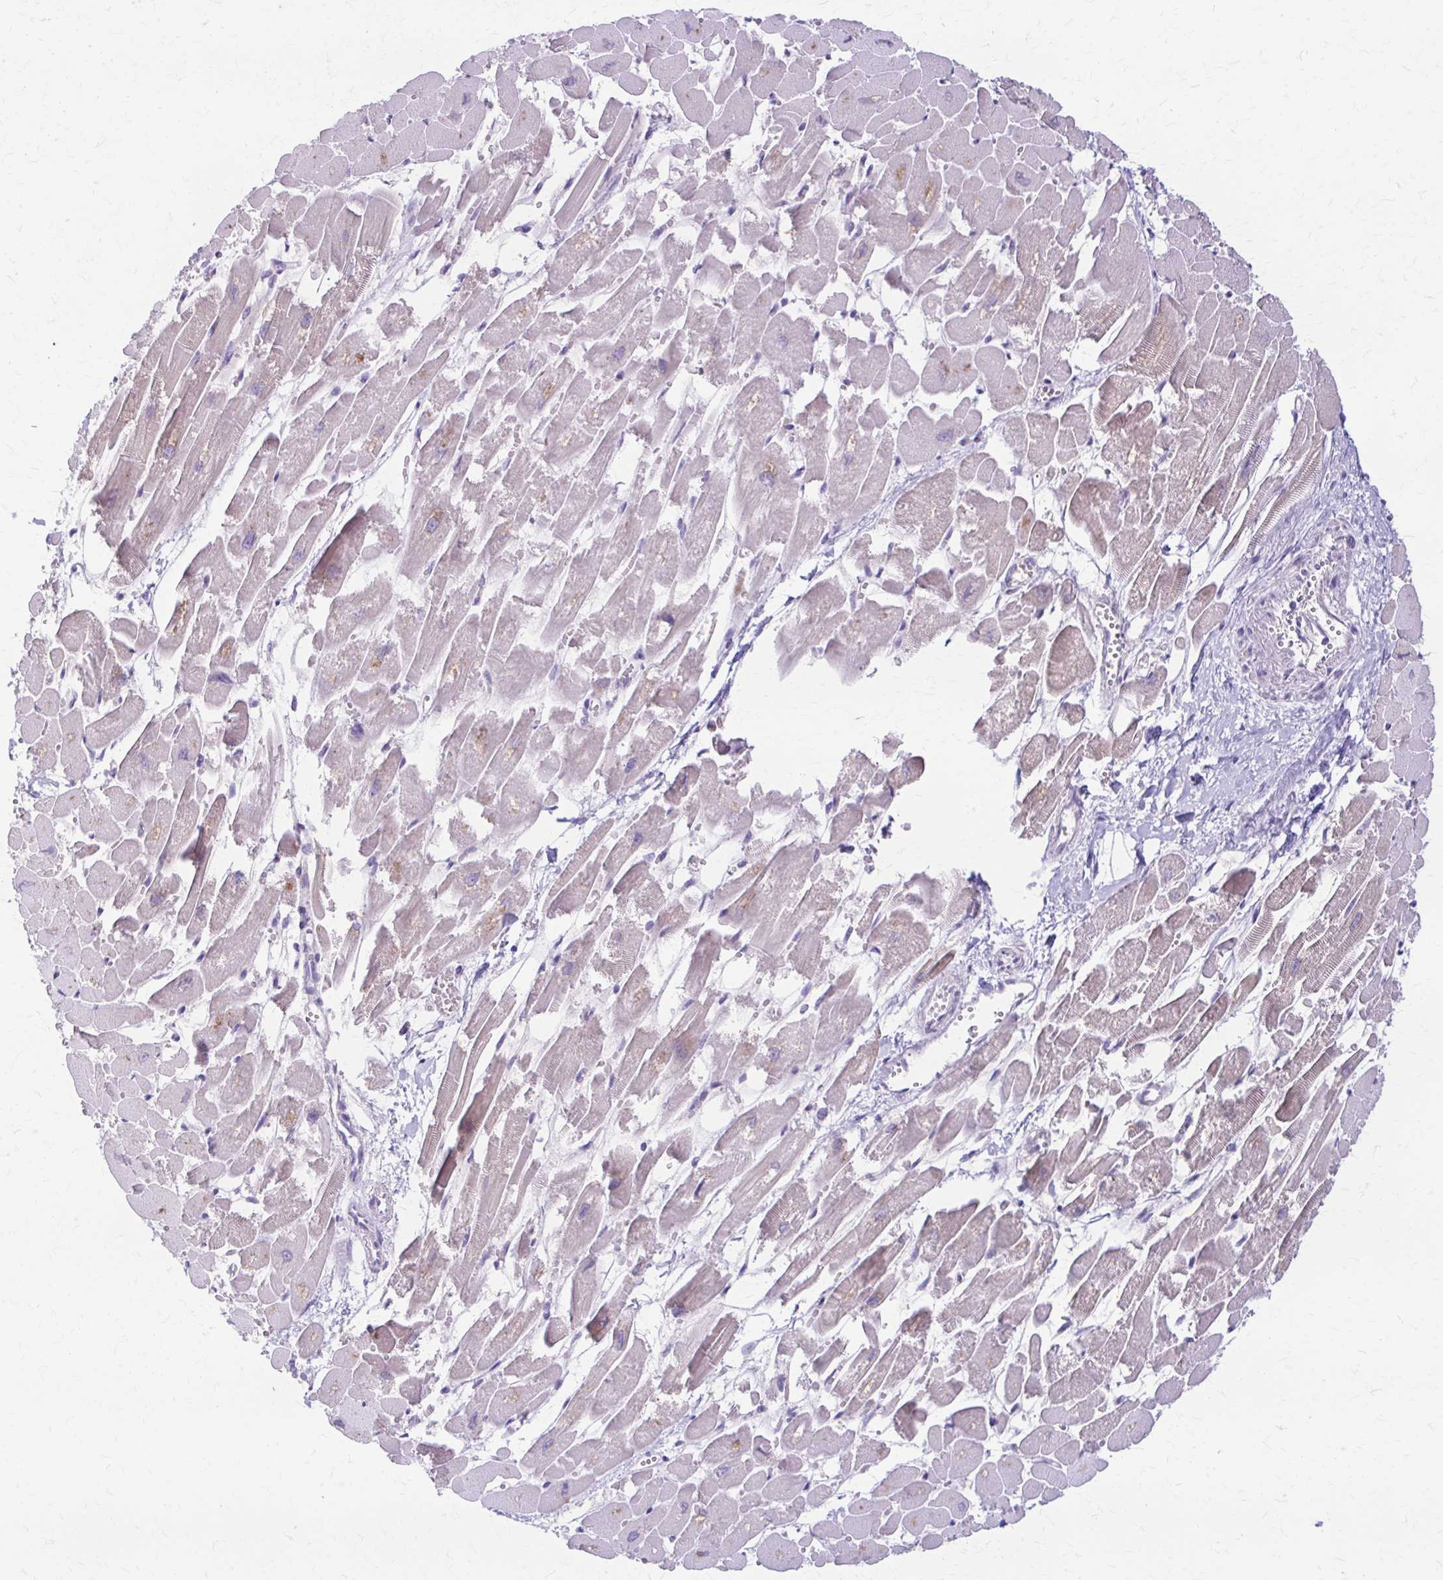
{"staining": {"intensity": "weak", "quantity": "25%-75%", "location": "cytoplasmic/membranous"}, "tissue": "heart muscle", "cell_type": "Cardiomyocytes", "image_type": "normal", "snomed": [{"axis": "morphology", "description": "Normal tissue, NOS"}, {"axis": "topography", "description": "Heart"}], "caption": "An immunohistochemistry (IHC) image of unremarkable tissue is shown. Protein staining in brown highlights weak cytoplasmic/membranous positivity in heart muscle within cardiomyocytes.", "gene": "PIK3AP1", "patient": {"sex": "female", "age": 52}}